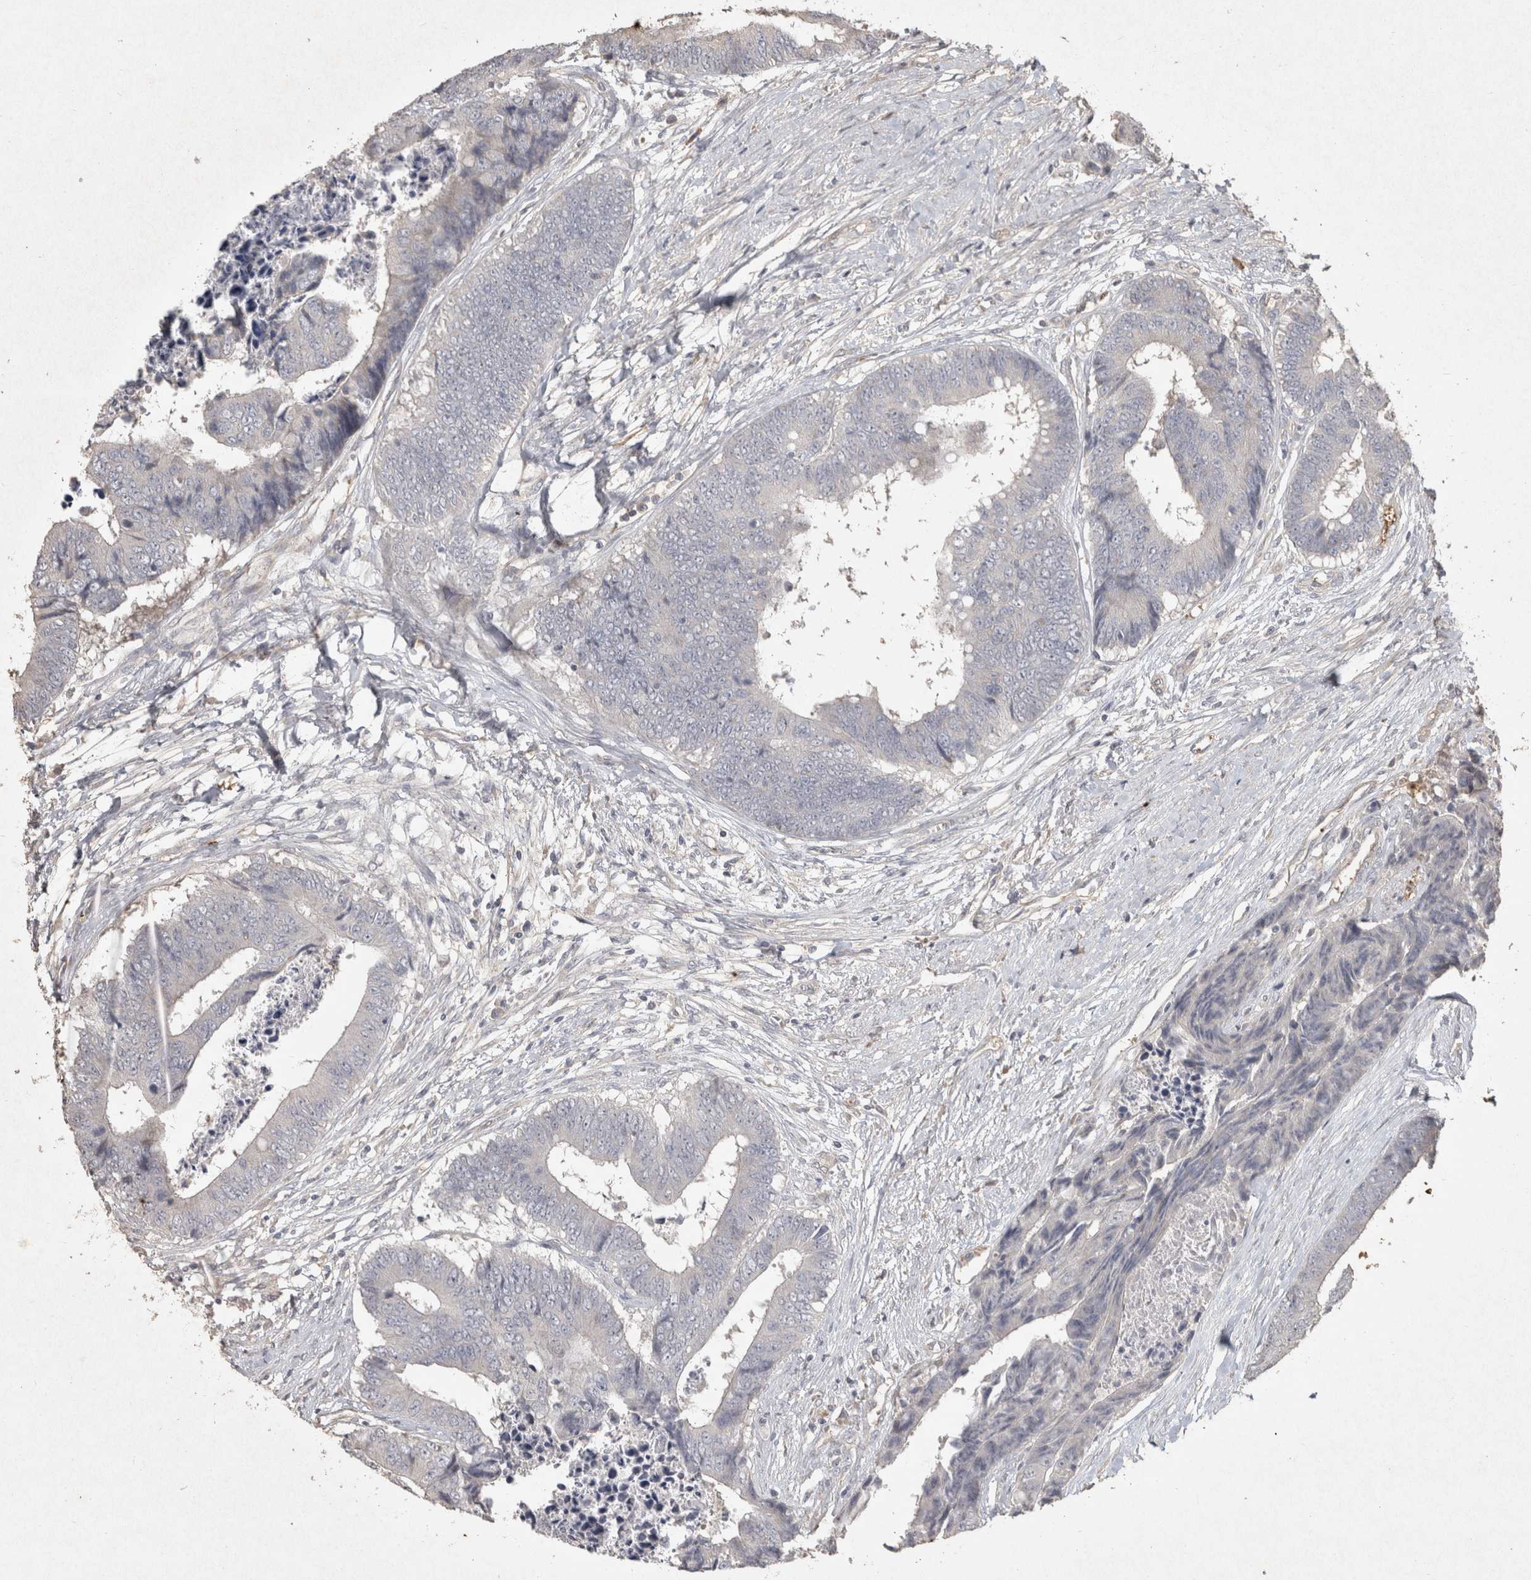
{"staining": {"intensity": "negative", "quantity": "none", "location": "none"}, "tissue": "colorectal cancer", "cell_type": "Tumor cells", "image_type": "cancer", "snomed": [{"axis": "morphology", "description": "Adenocarcinoma, NOS"}, {"axis": "topography", "description": "Rectum"}], "caption": "The photomicrograph shows no significant positivity in tumor cells of colorectal cancer (adenocarcinoma). (DAB (3,3'-diaminobenzidine) immunohistochemistry, high magnification).", "gene": "OSTN", "patient": {"sex": "male", "age": 84}}